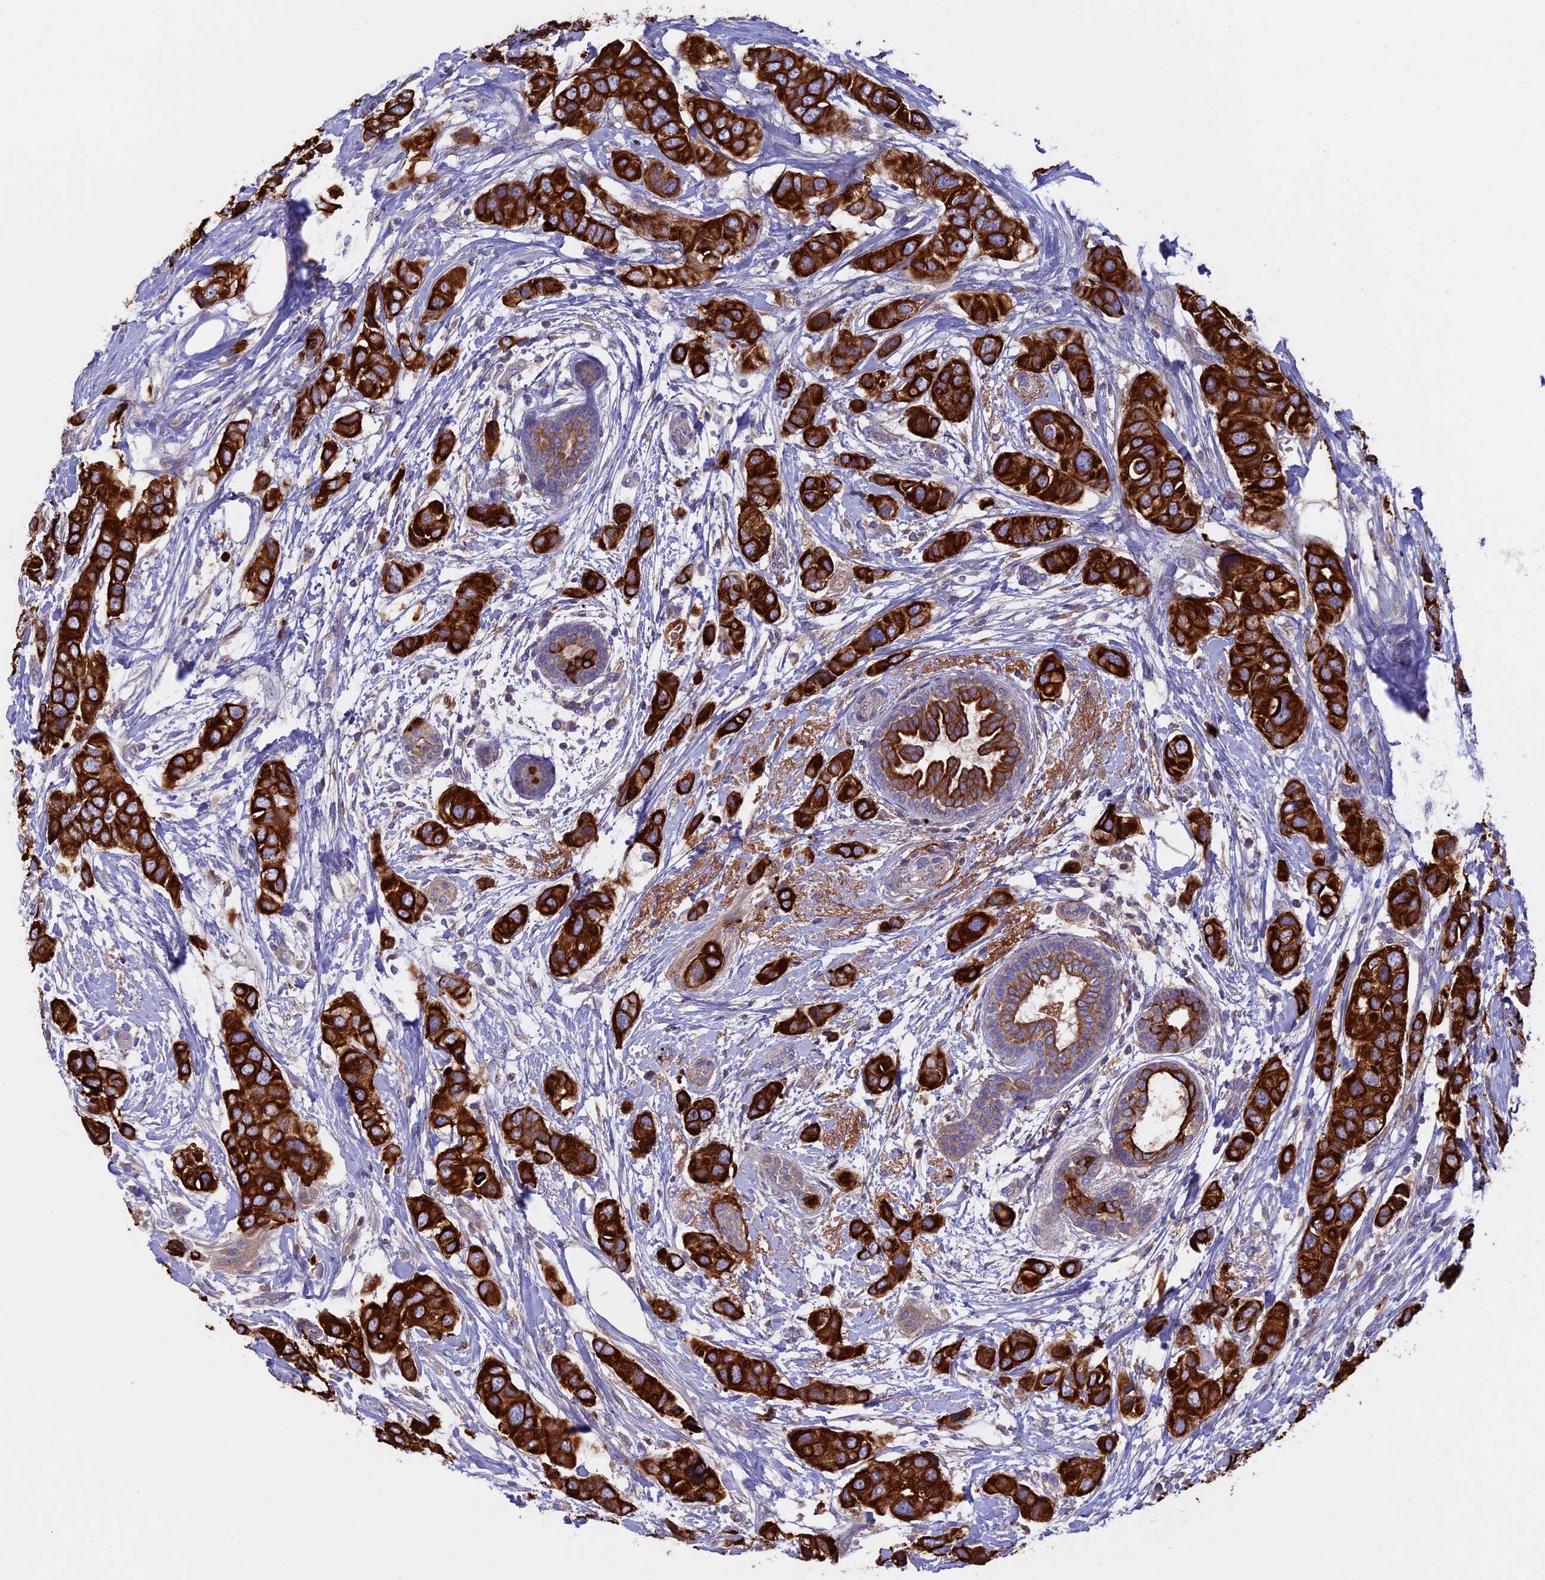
{"staining": {"intensity": "strong", "quantity": ">75%", "location": "cytoplasmic/membranous"}, "tissue": "breast cancer", "cell_type": "Tumor cells", "image_type": "cancer", "snomed": [{"axis": "morphology", "description": "Lobular carcinoma"}, {"axis": "topography", "description": "Breast"}], "caption": "Breast lobular carcinoma stained with a protein marker demonstrates strong staining in tumor cells.", "gene": "PTPN9", "patient": {"sex": "female", "age": 51}}